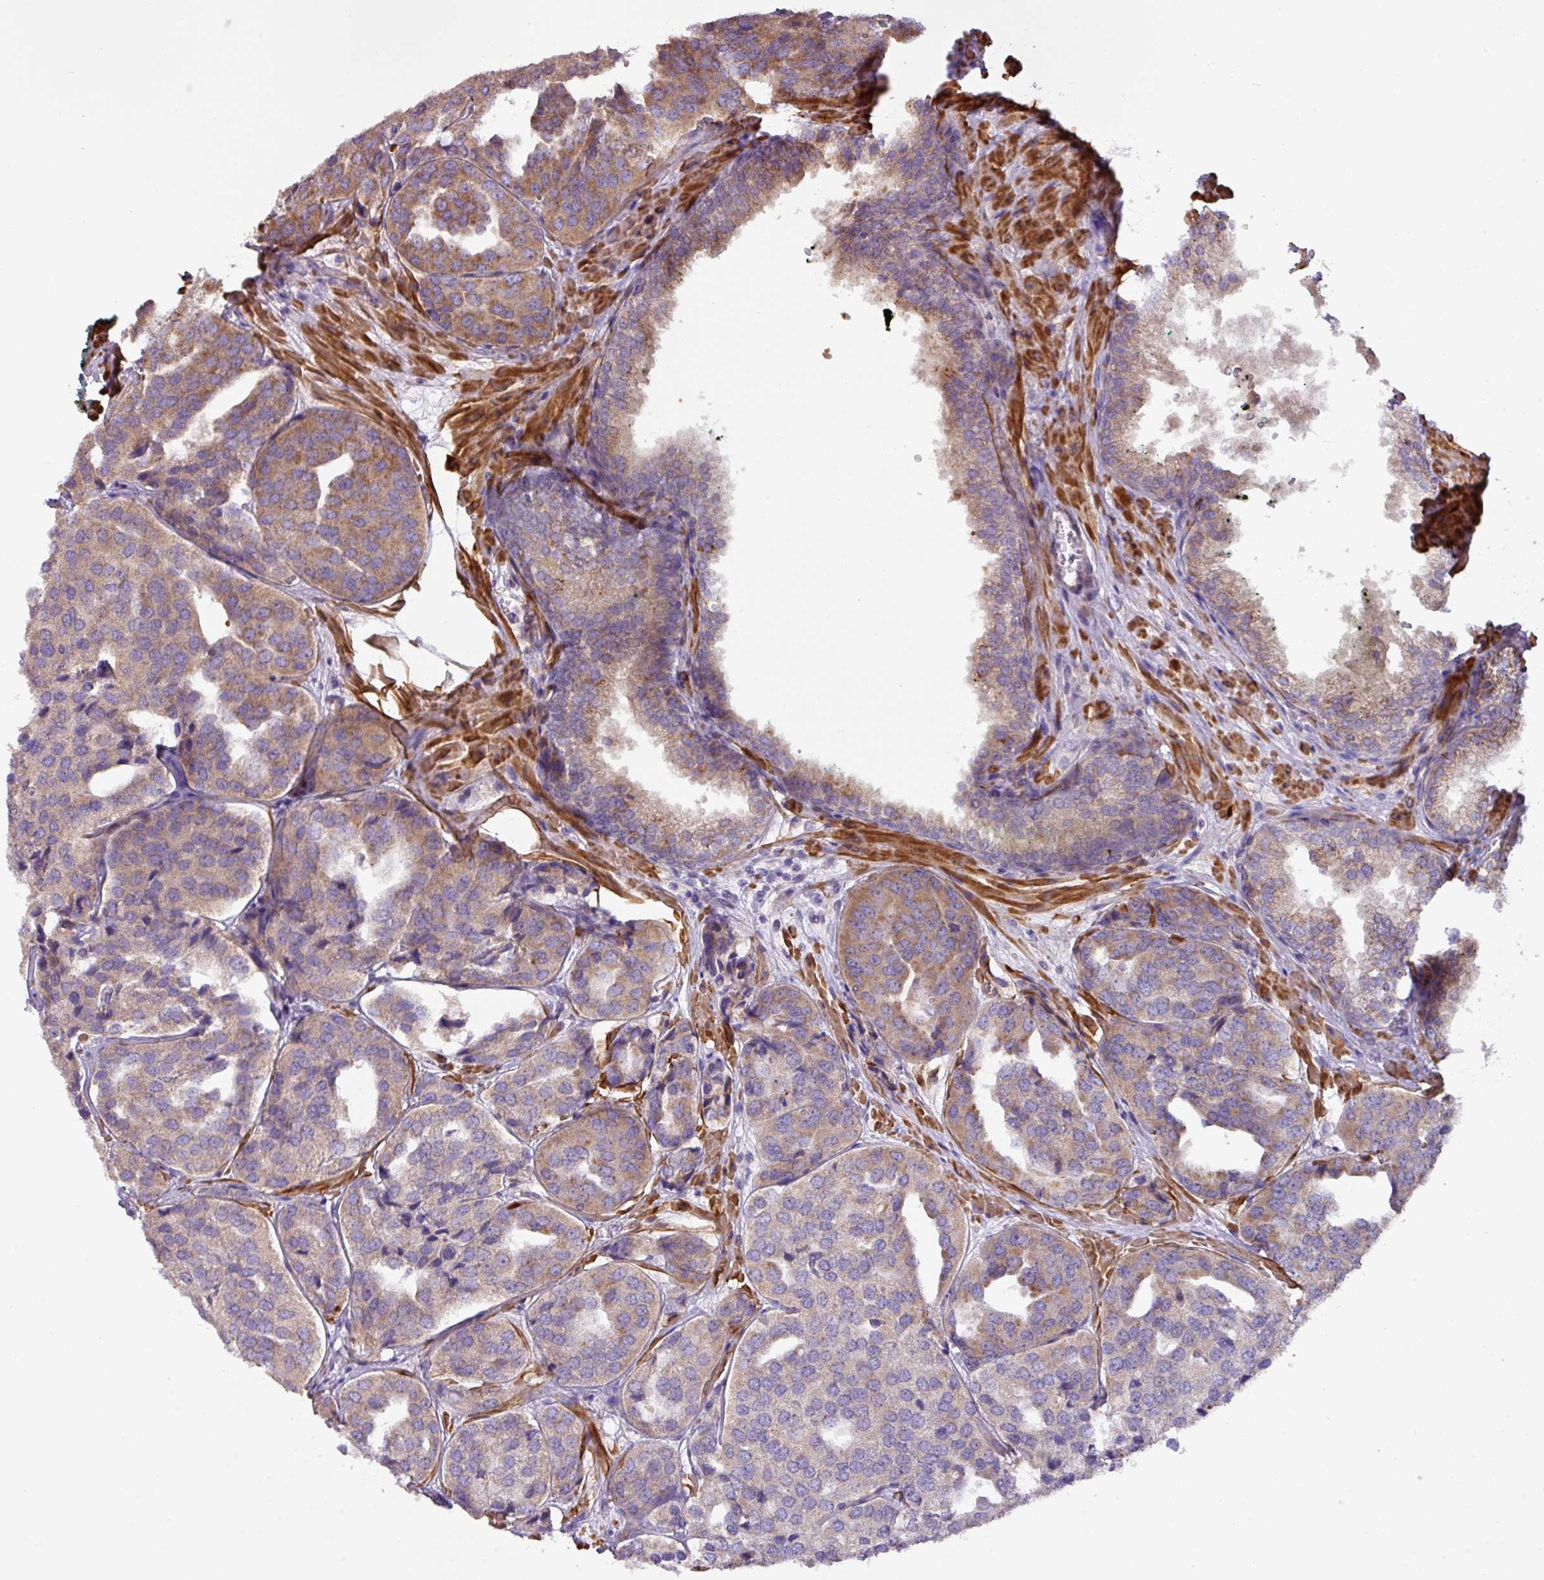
{"staining": {"intensity": "moderate", "quantity": "25%-75%", "location": "cytoplasmic/membranous"}, "tissue": "prostate cancer", "cell_type": "Tumor cells", "image_type": "cancer", "snomed": [{"axis": "morphology", "description": "Adenocarcinoma, High grade"}, {"axis": "topography", "description": "Prostate"}], "caption": "IHC photomicrograph of prostate cancer (adenocarcinoma (high-grade)) stained for a protein (brown), which displays medium levels of moderate cytoplasmic/membranous staining in approximately 25%-75% of tumor cells.", "gene": "MRRF", "patient": {"sex": "male", "age": 63}}